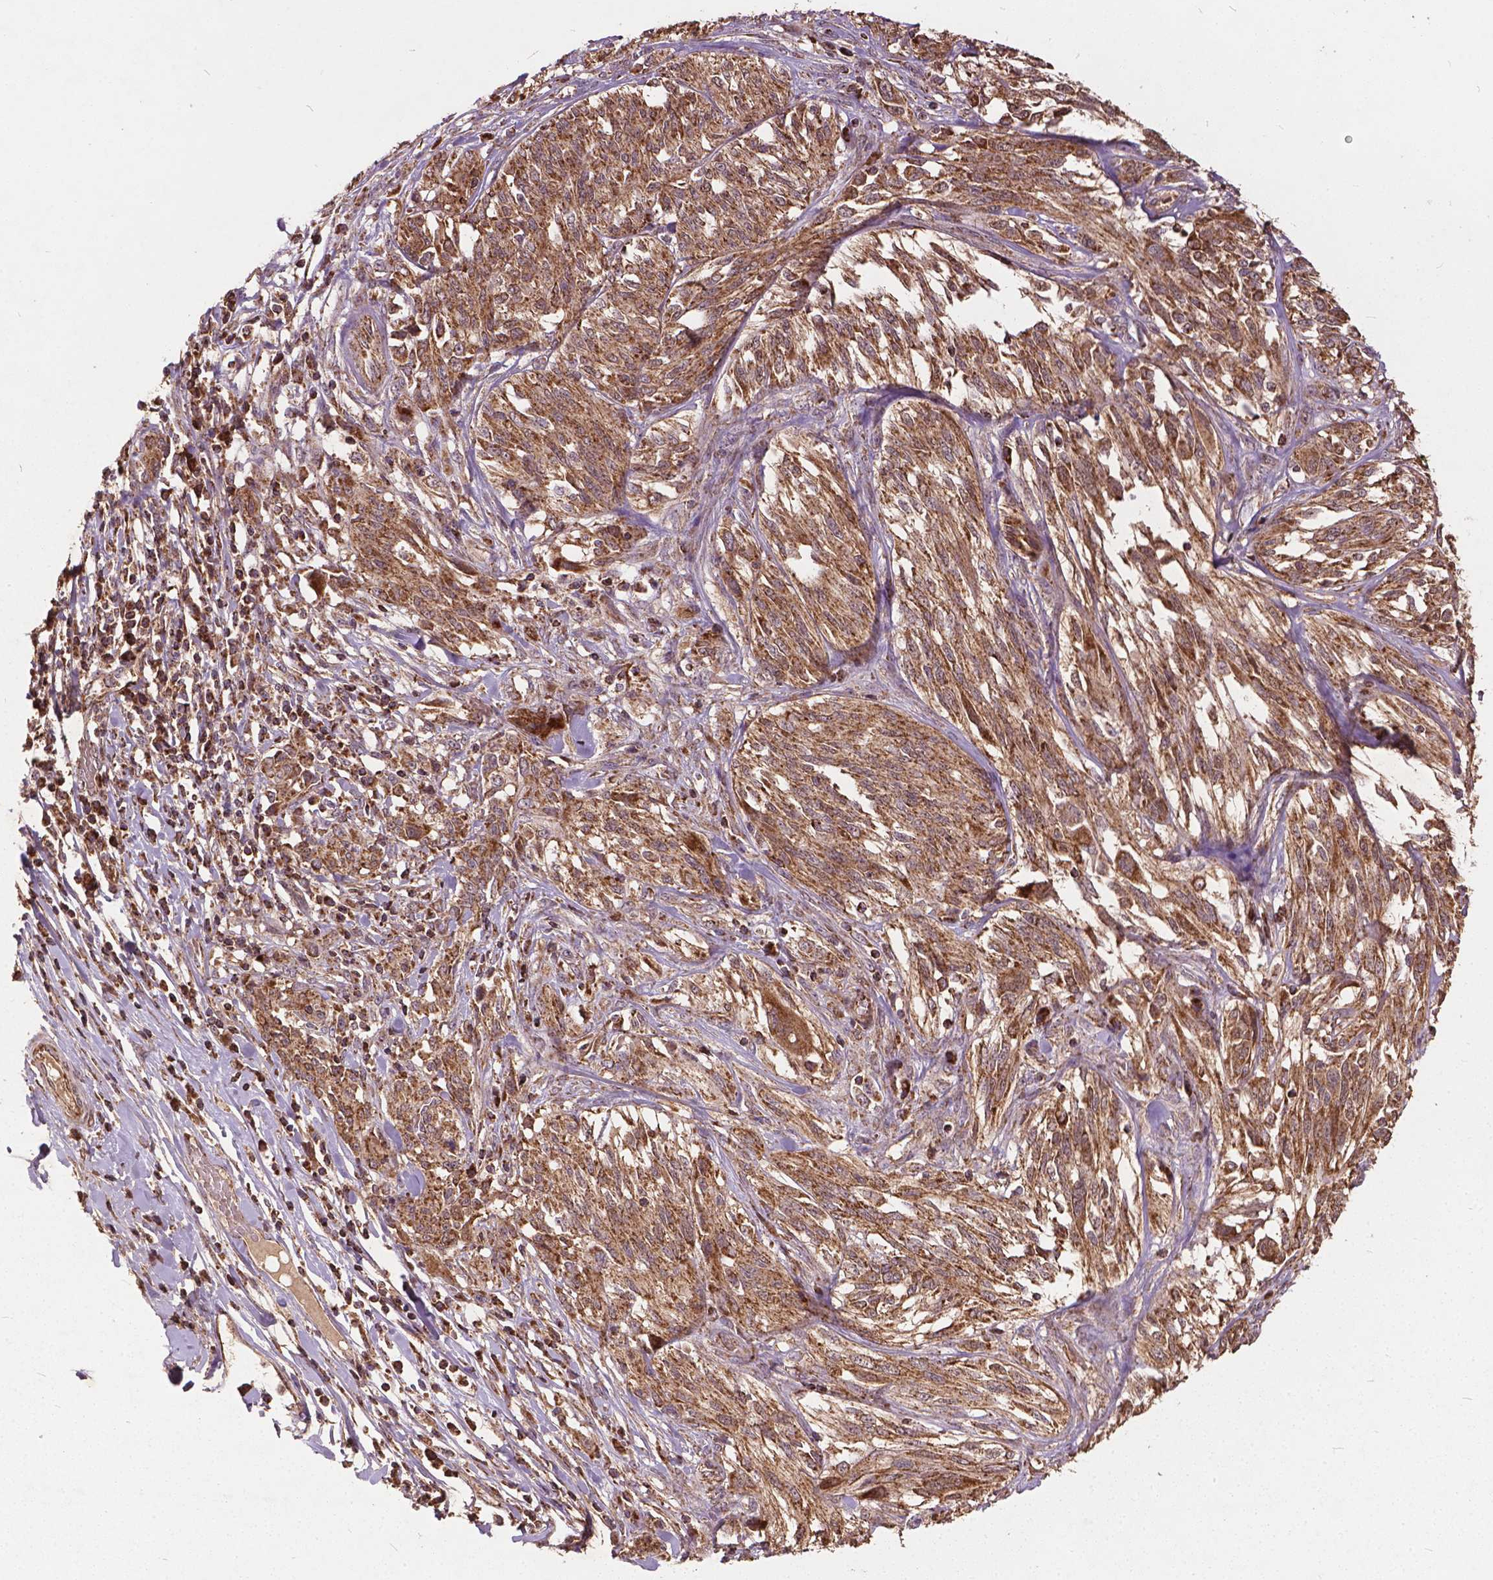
{"staining": {"intensity": "moderate", "quantity": ">75%", "location": "cytoplasmic/membranous"}, "tissue": "melanoma", "cell_type": "Tumor cells", "image_type": "cancer", "snomed": [{"axis": "morphology", "description": "Malignant melanoma, NOS"}, {"axis": "topography", "description": "Skin"}], "caption": "Approximately >75% of tumor cells in melanoma reveal moderate cytoplasmic/membranous protein staining as visualized by brown immunohistochemical staining.", "gene": "UBXN2A", "patient": {"sex": "female", "age": 91}}